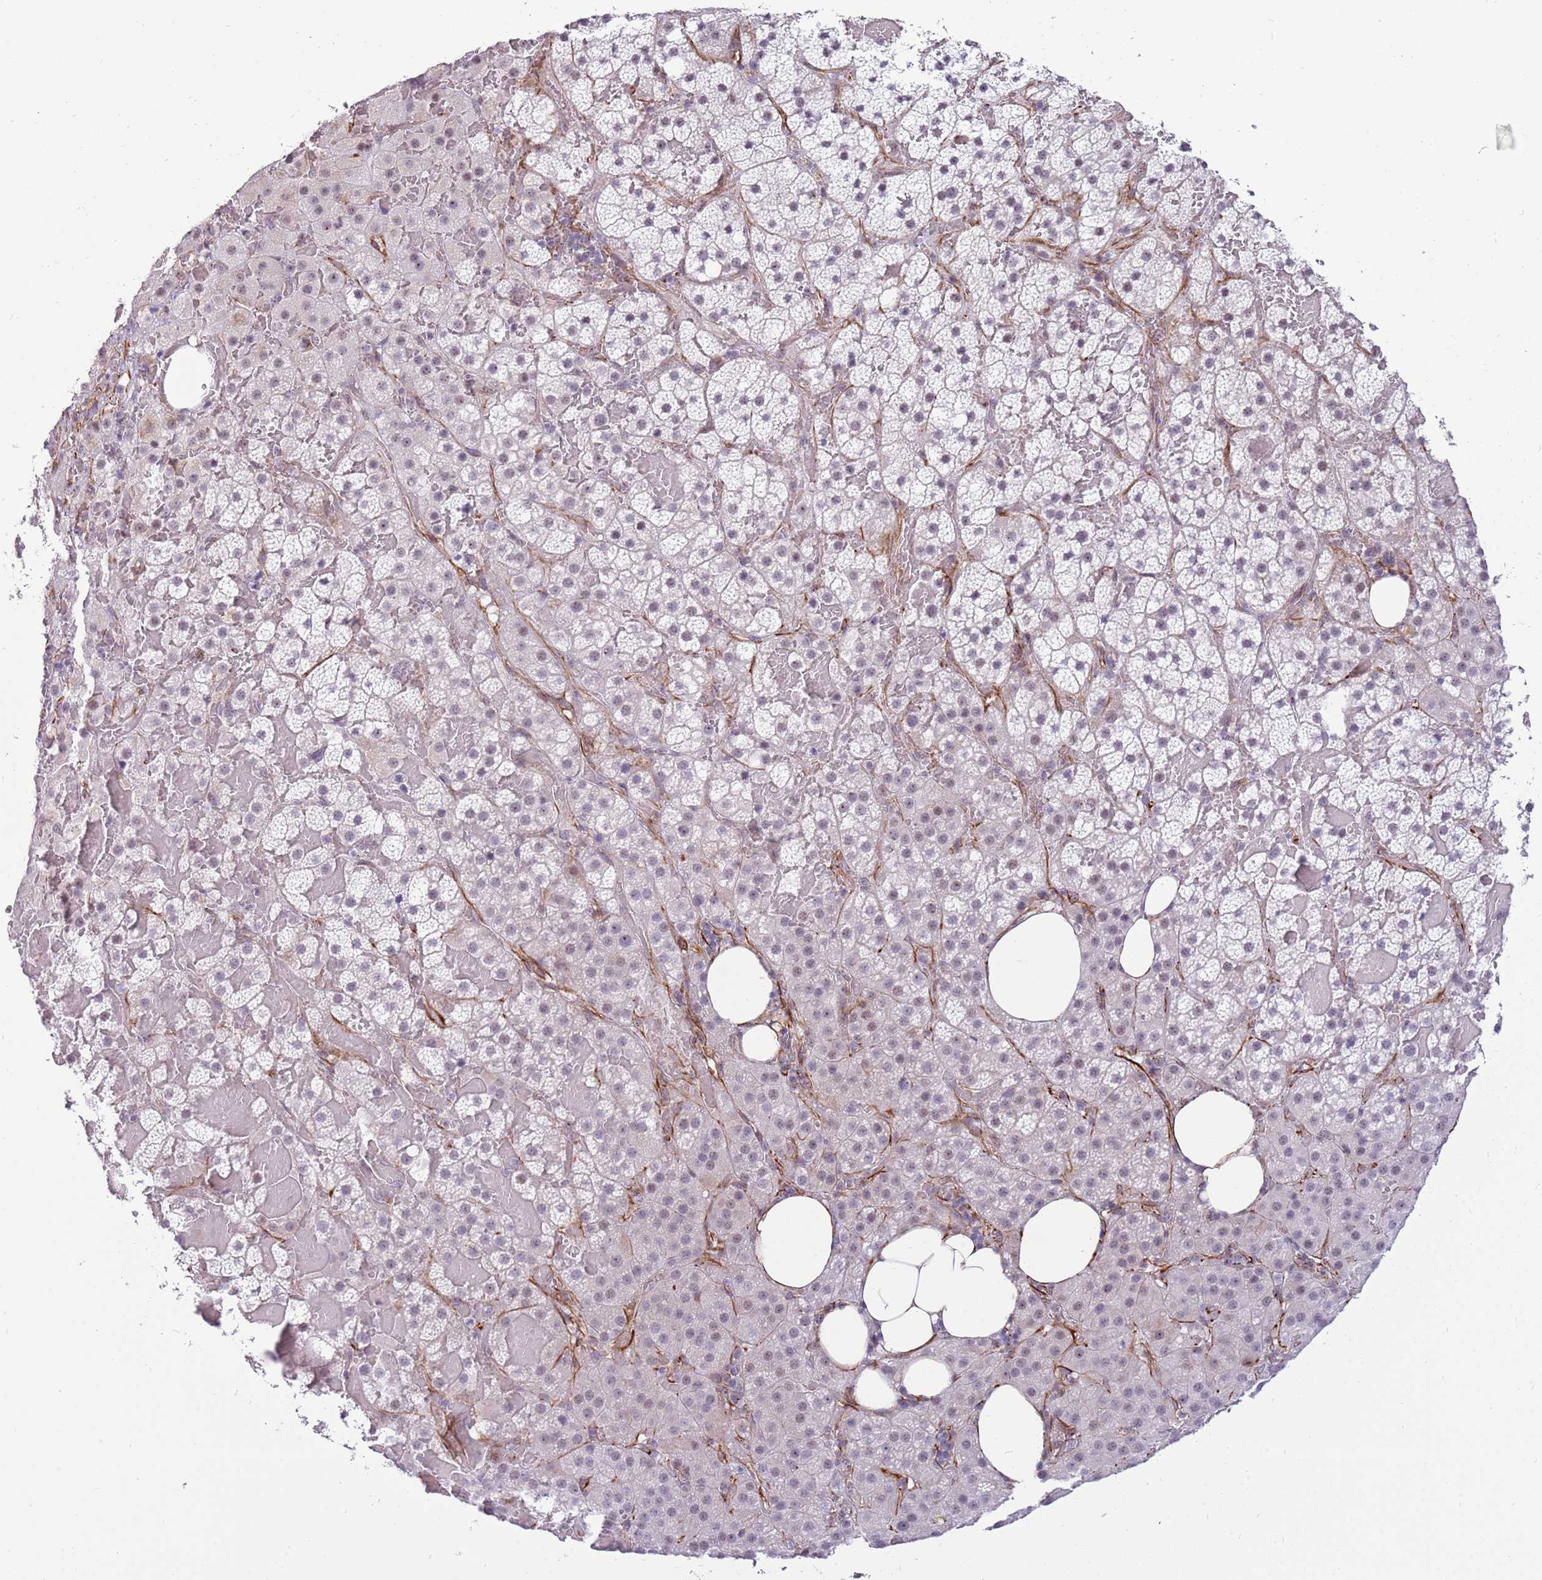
{"staining": {"intensity": "weak", "quantity": "25%-75%", "location": "nuclear"}, "tissue": "adrenal gland", "cell_type": "Glandular cells", "image_type": "normal", "snomed": [{"axis": "morphology", "description": "Normal tissue, NOS"}, {"axis": "topography", "description": "Adrenal gland"}], "caption": "IHC image of benign adrenal gland: adrenal gland stained using immunohistochemistry (IHC) exhibits low levels of weak protein expression localized specifically in the nuclear of glandular cells, appearing as a nuclear brown color.", "gene": "ENSG00000271254", "patient": {"sex": "female", "age": 59}}